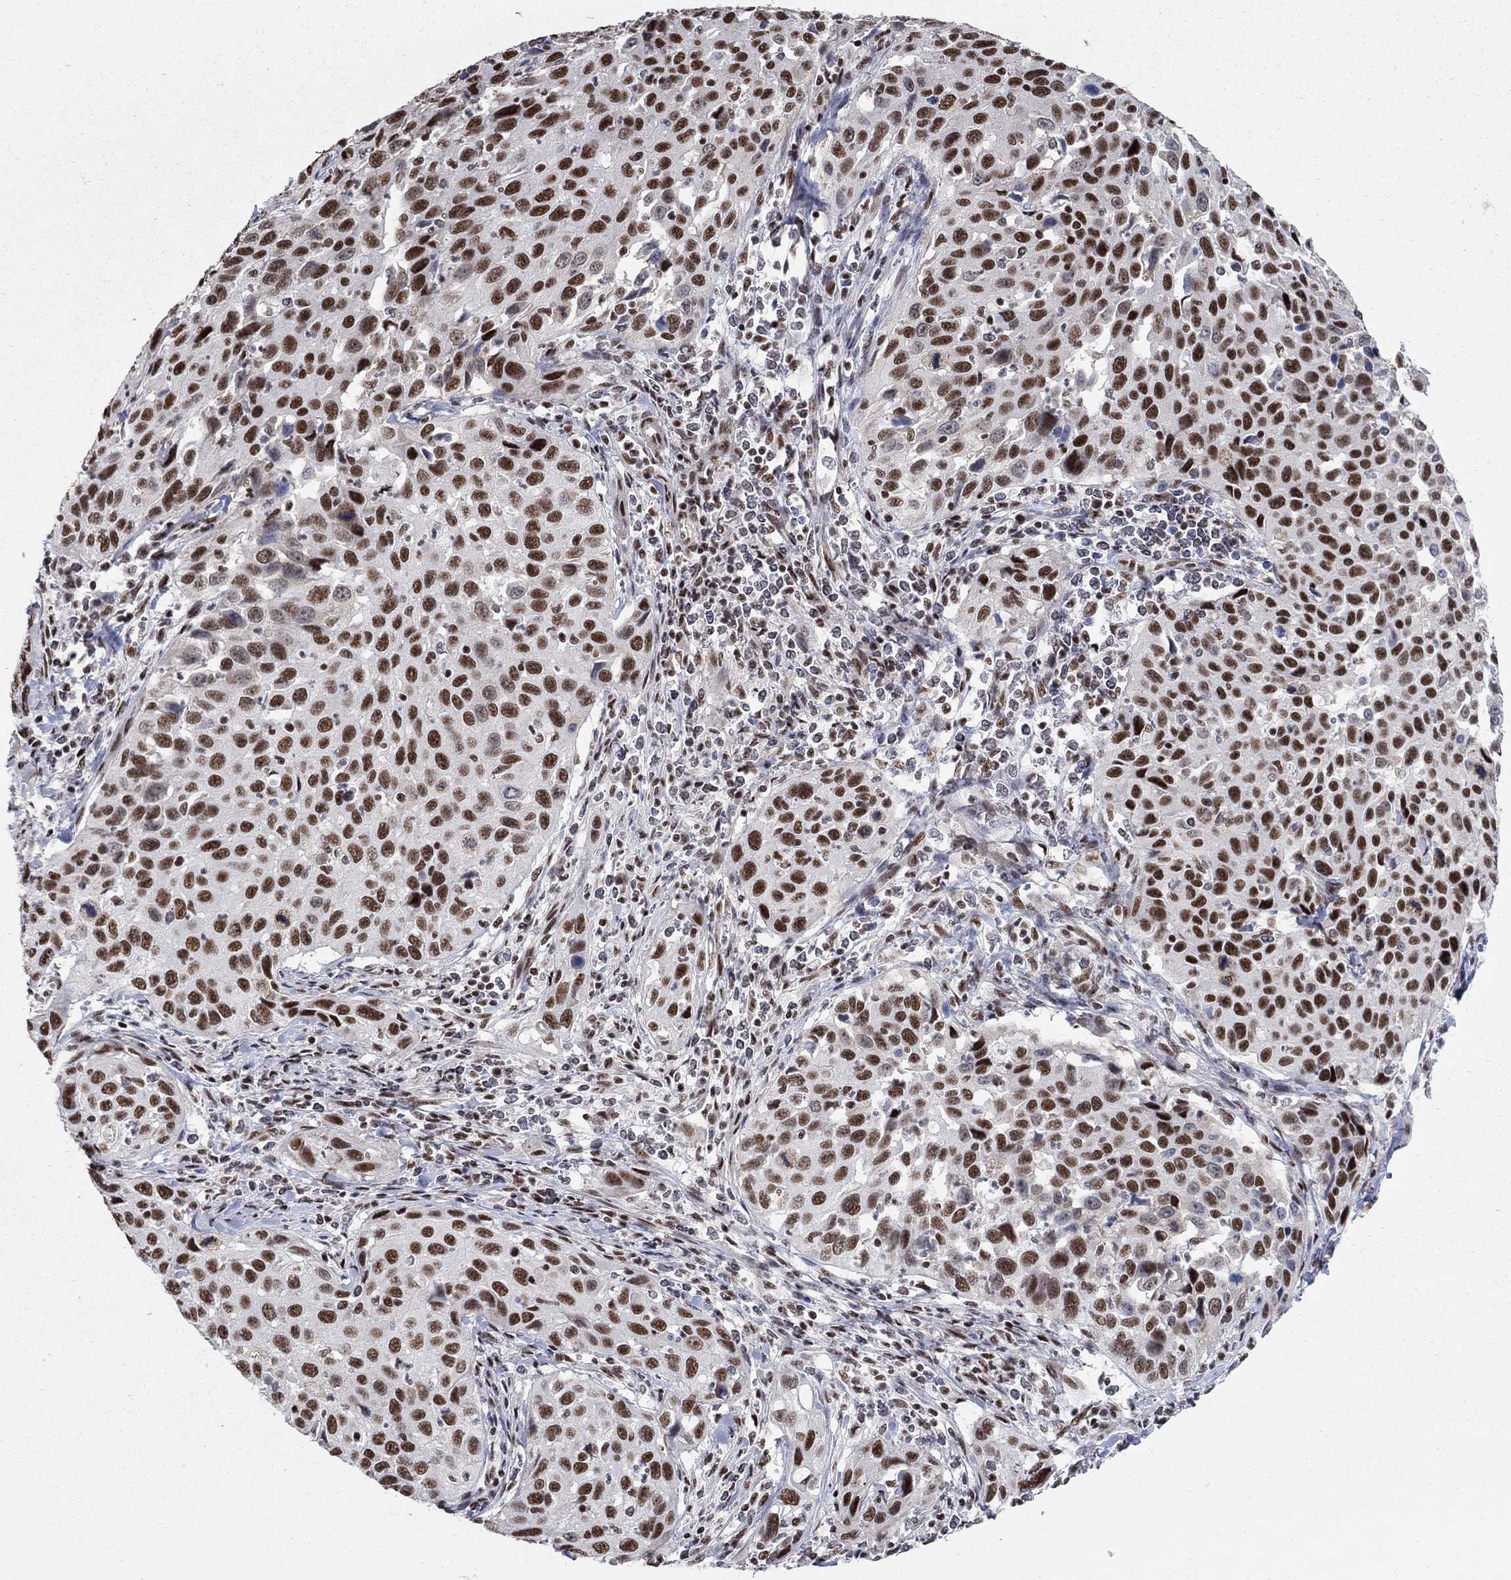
{"staining": {"intensity": "strong", "quantity": ">75%", "location": "nuclear"}, "tissue": "cervical cancer", "cell_type": "Tumor cells", "image_type": "cancer", "snomed": [{"axis": "morphology", "description": "Squamous cell carcinoma, NOS"}, {"axis": "topography", "description": "Cervix"}], "caption": "About >75% of tumor cells in human cervical cancer demonstrate strong nuclear protein staining as visualized by brown immunohistochemical staining.", "gene": "PNISR", "patient": {"sex": "female", "age": 26}}